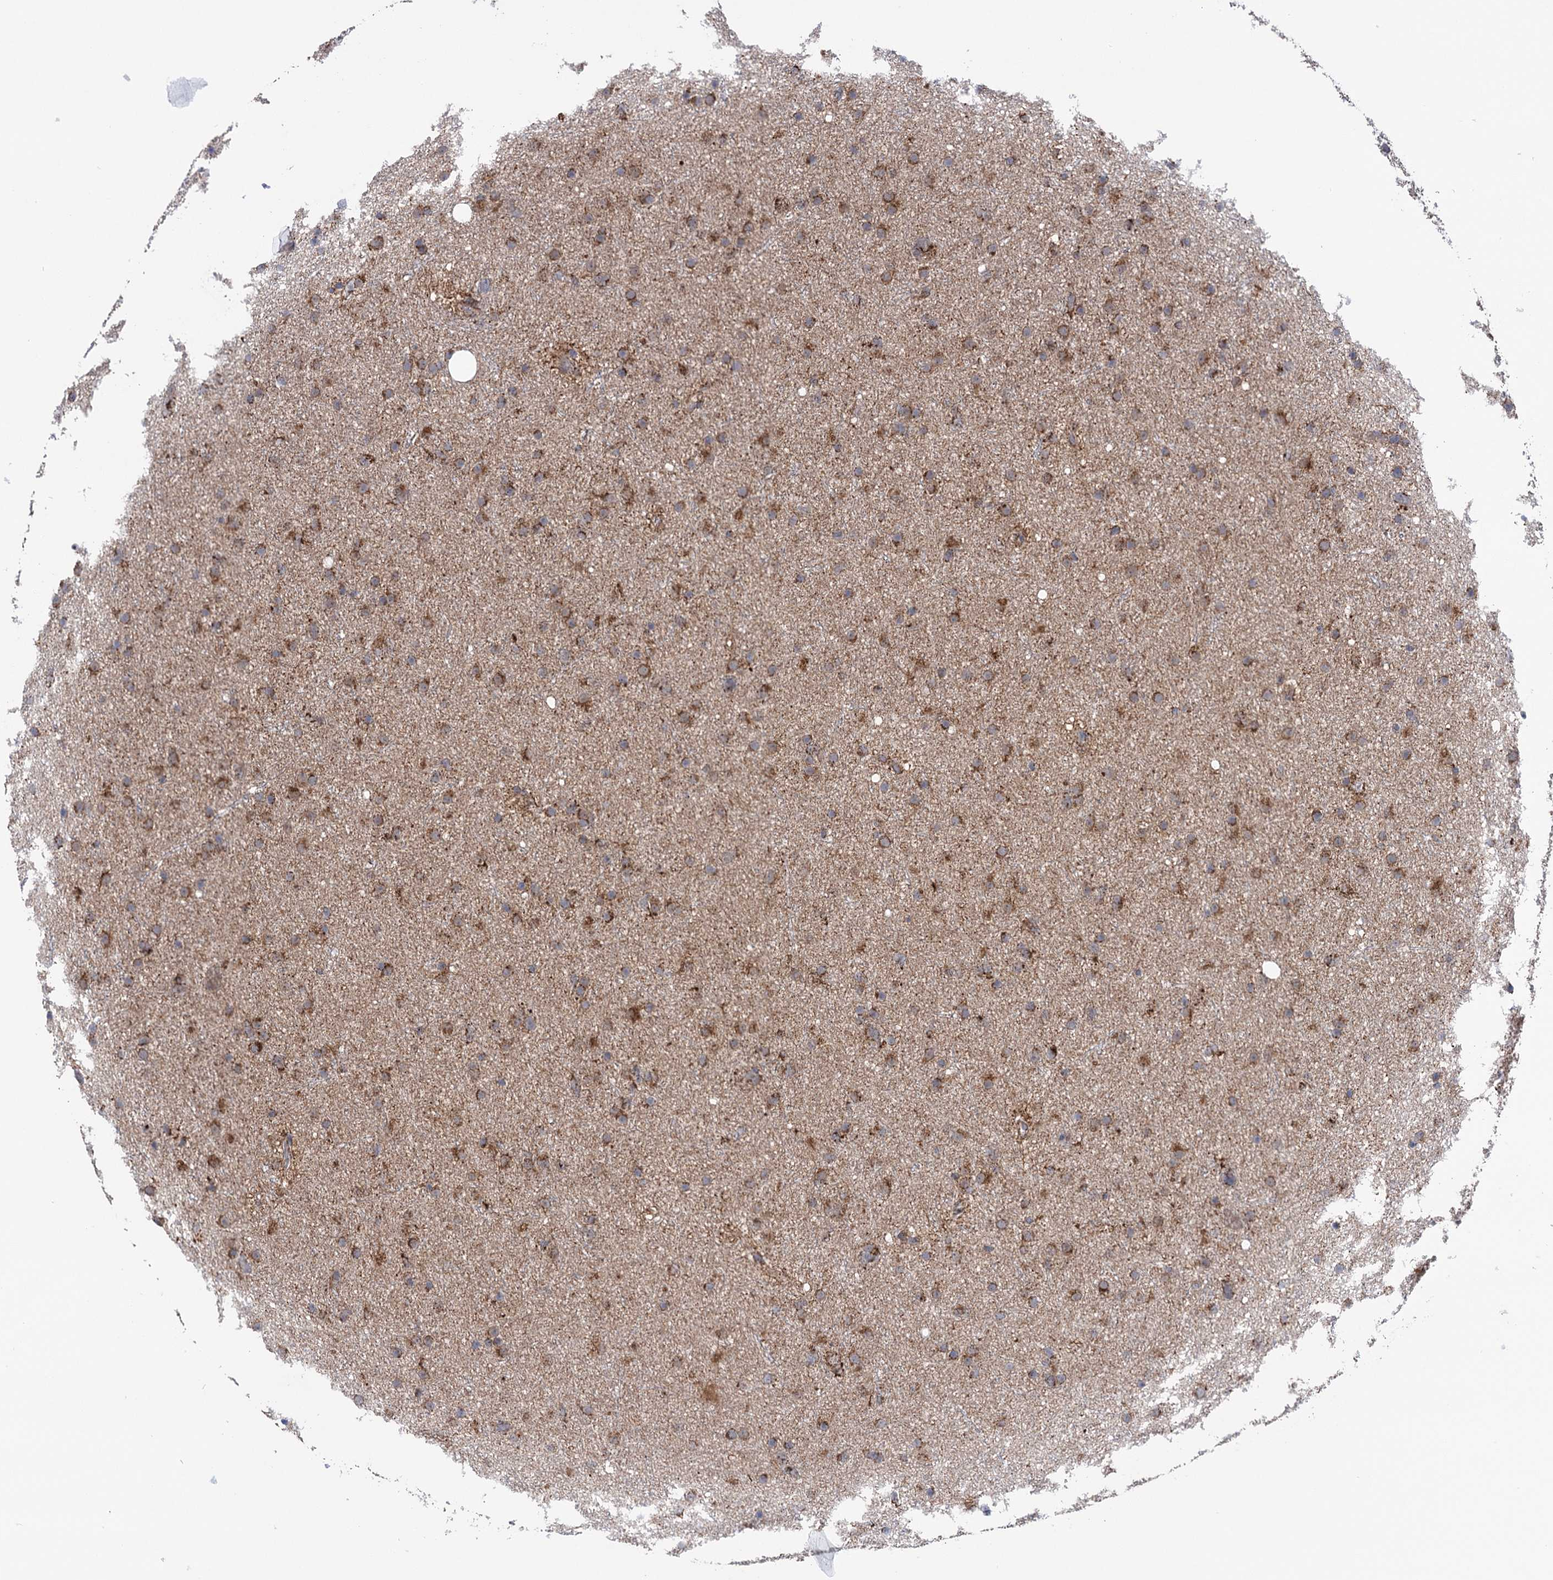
{"staining": {"intensity": "moderate", "quantity": ">75%", "location": "cytoplasmic/membranous"}, "tissue": "glioma", "cell_type": "Tumor cells", "image_type": "cancer", "snomed": [{"axis": "morphology", "description": "Glioma, malignant, Low grade"}, {"axis": "topography", "description": "Cerebral cortex"}], "caption": "The histopathology image exhibits staining of malignant glioma (low-grade), revealing moderate cytoplasmic/membranous protein staining (brown color) within tumor cells. The staining was performed using DAB to visualize the protein expression in brown, while the nuclei were stained in blue with hematoxylin (Magnification: 20x).", "gene": "SUCLA2", "patient": {"sex": "female", "age": 39}}